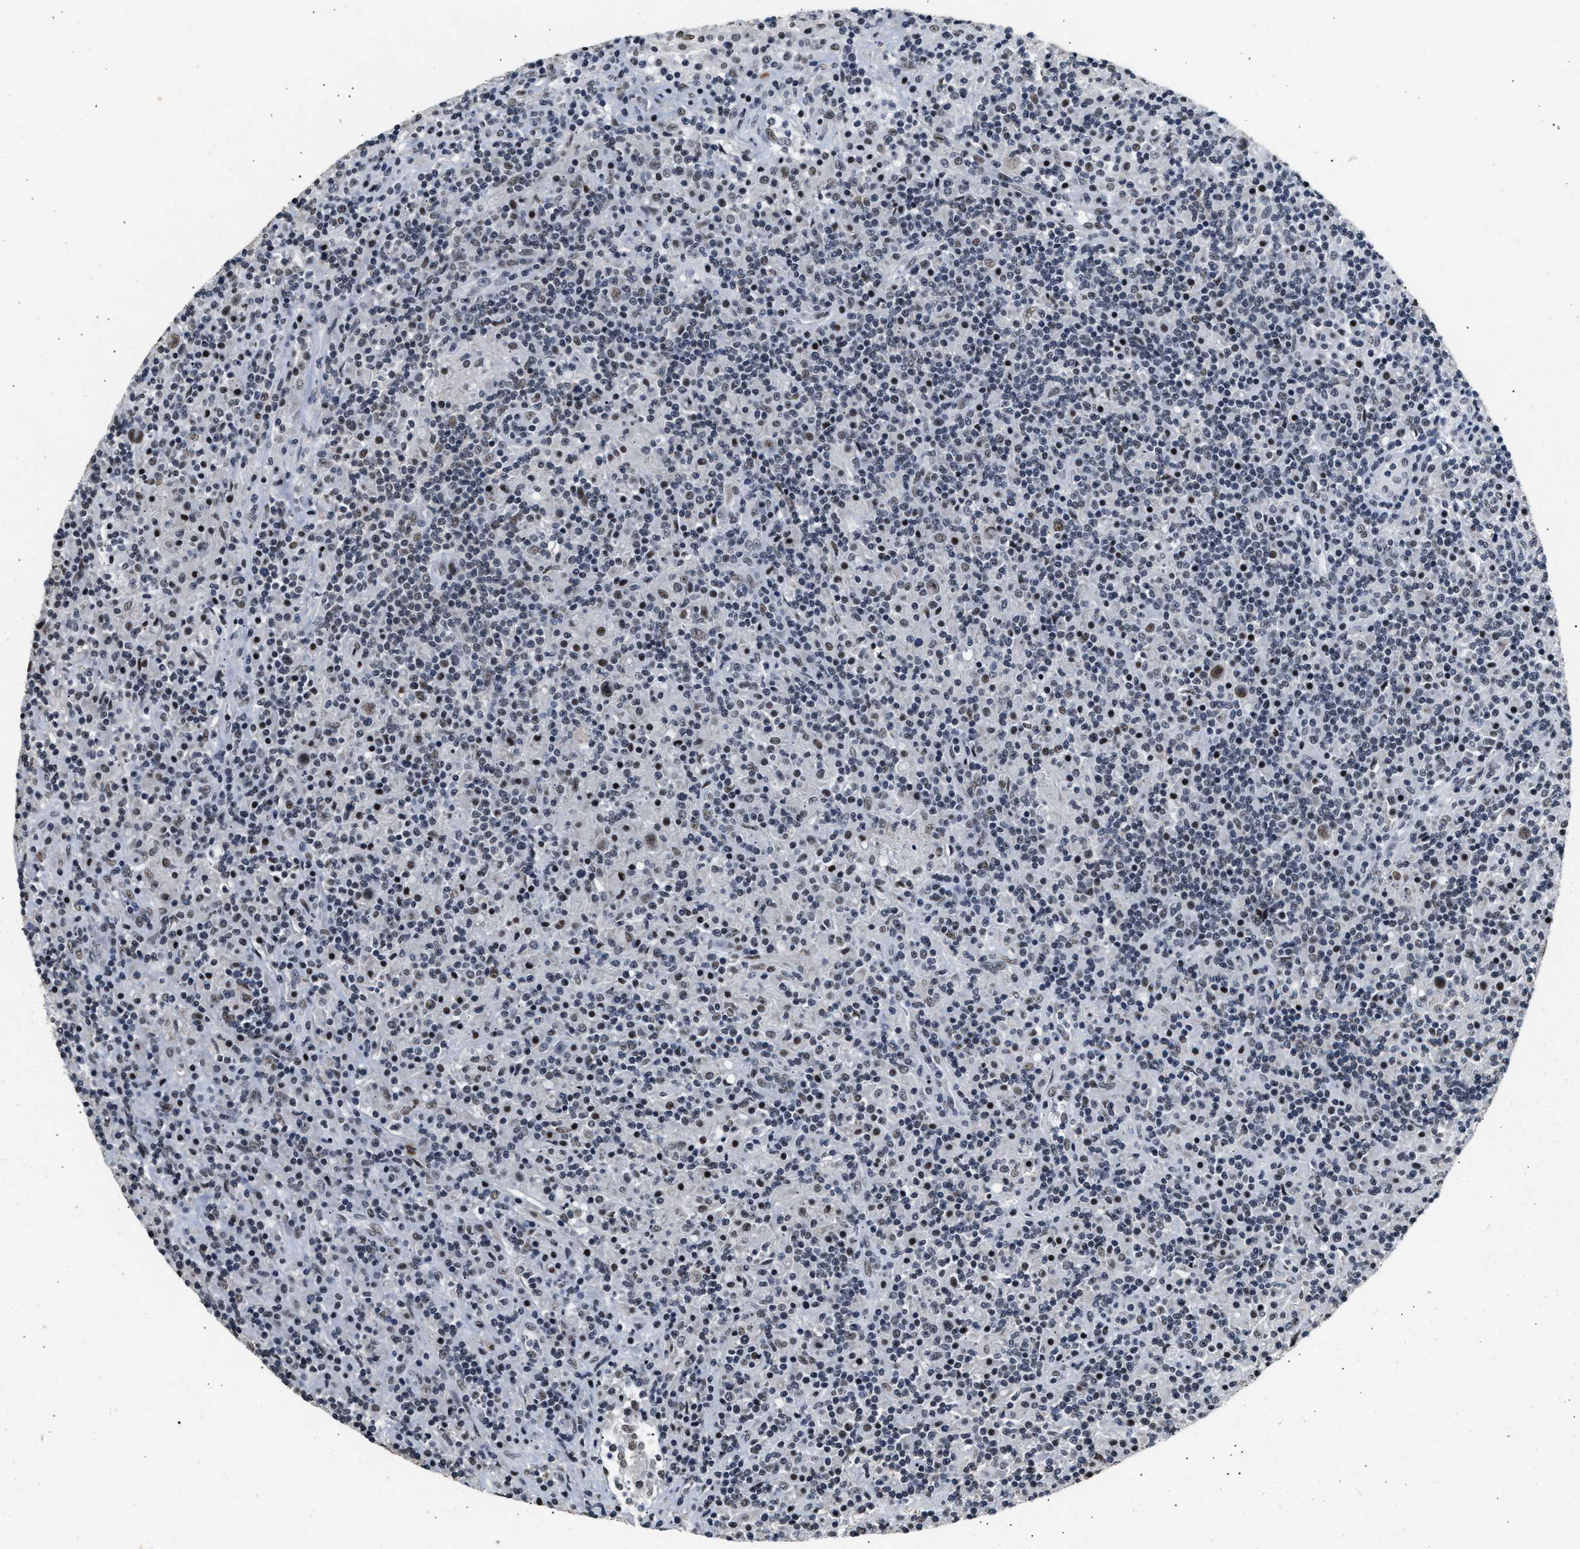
{"staining": {"intensity": "moderate", "quantity": "25%-75%", "location": "nuclear"}, "tissue": "lymphoma", "cell_type": "Tumor cells", "image_type": "cancer", "snomed": [{"axis": "morphology", "description": "Hodgkin's disease, NOS"}, {"axis": "topography", "description": "Lymph node"}], "caption": "IHC histopathology image of lymphoma stained for a protein (brown), which demonstrates medium levels of moderate nuclear staining in approximately 25%-75% of tumor cells.", "gene": "THOC1", "patient": {"sex": "male", "age": 70}}